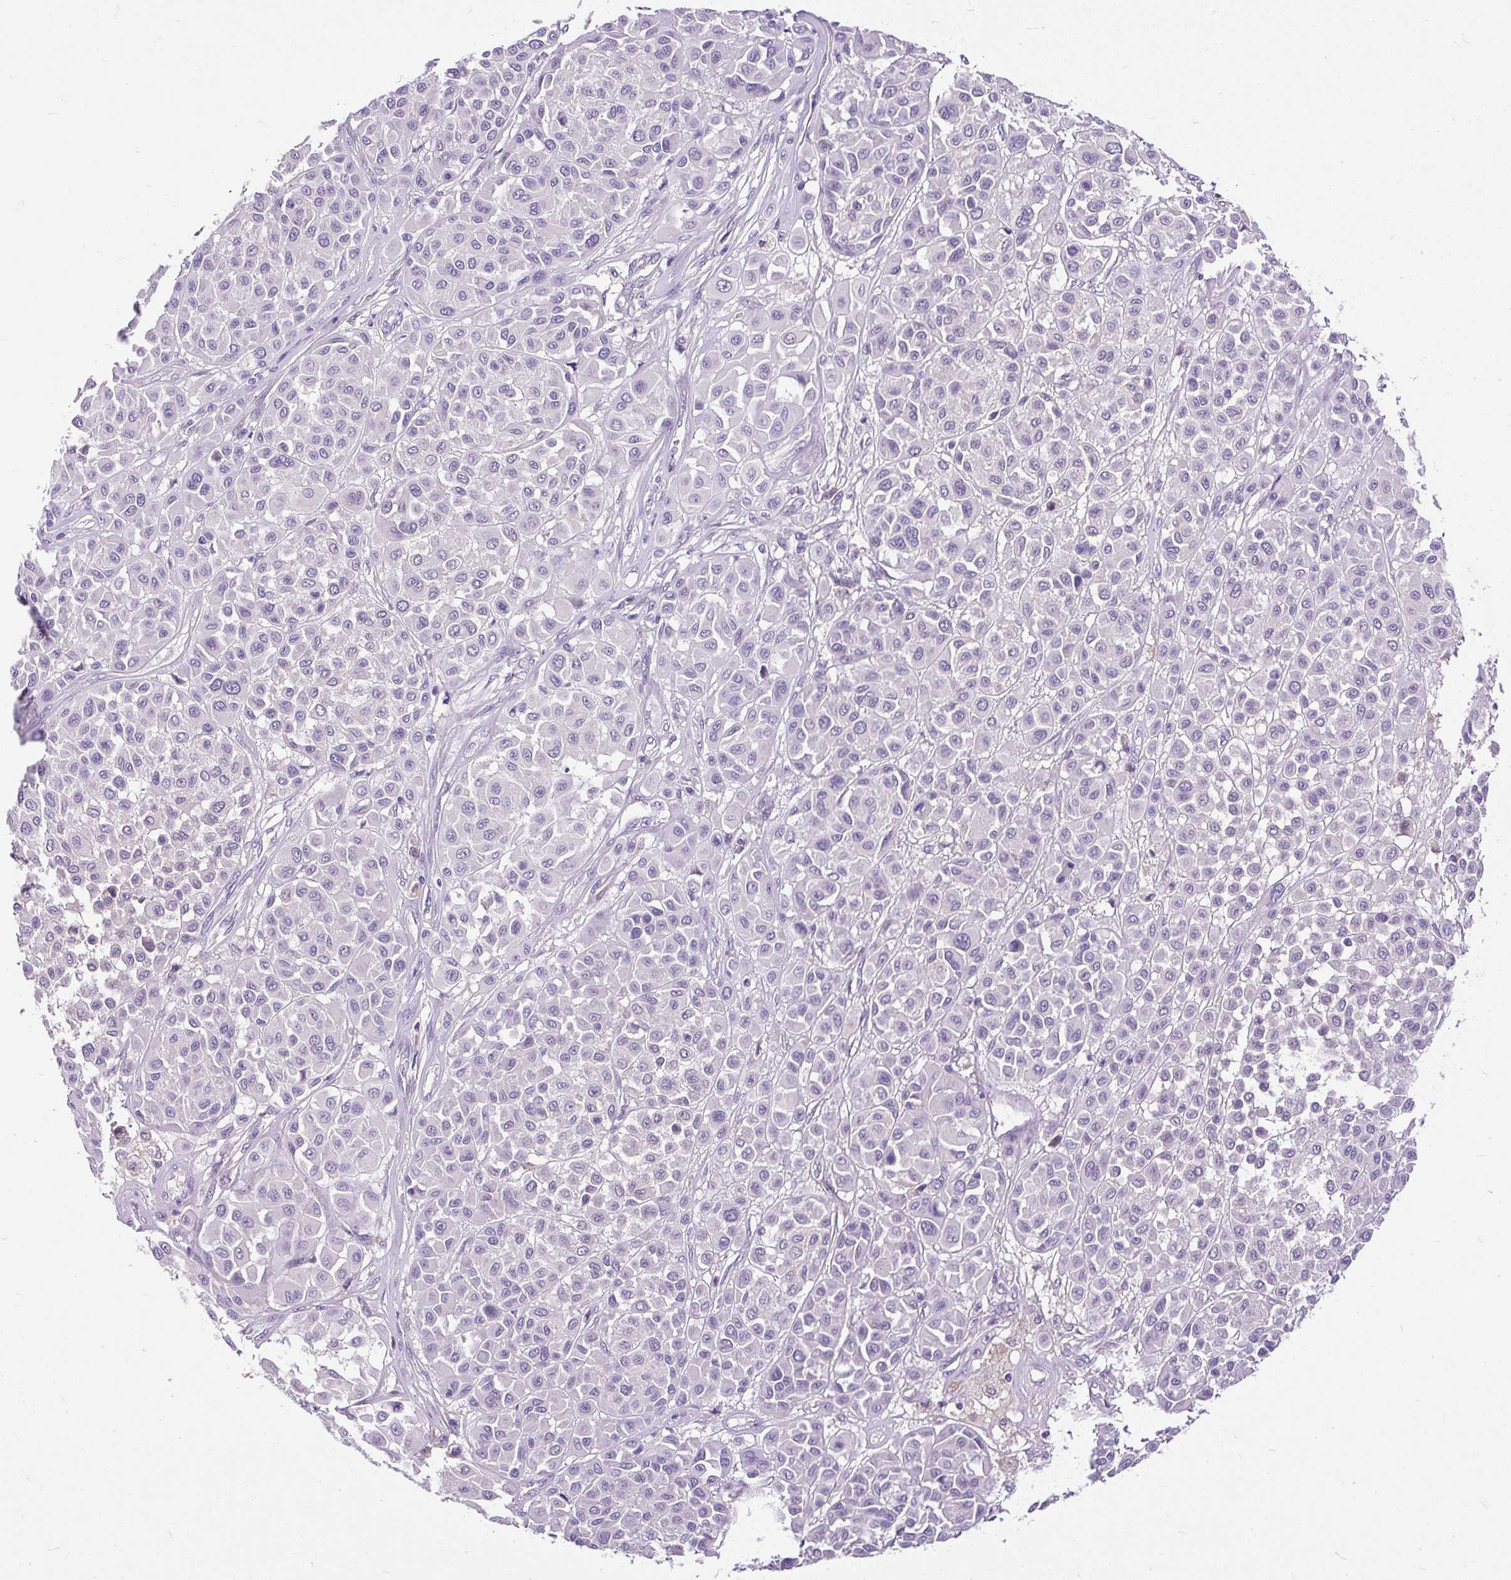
{"staining": {"intensity": "negative", "quantity": "none", "location": "none"}, "tissue": "melanoma", "cell_type": "Tumor cells", "image_type": "cancer", "snomed": [{"axis": "morphology", "description": "Malignant melanoma, Metastatic site"}, {"axis": "topography", "description": "Soft tissue"}], "caption": "High power microscopy photomicrograph of an IHC photomicrograph of malignant melanoma (metastatic site), revealing no significant staining in tumor cells. Brightfield microscopy of immunohistochemistry (IHC) stained with DAB (brown) and hematoxylin (blue), captured at high magnification.", "gene": "KRTAP20-3", "patient": {"sex": "male", "age": 41}}